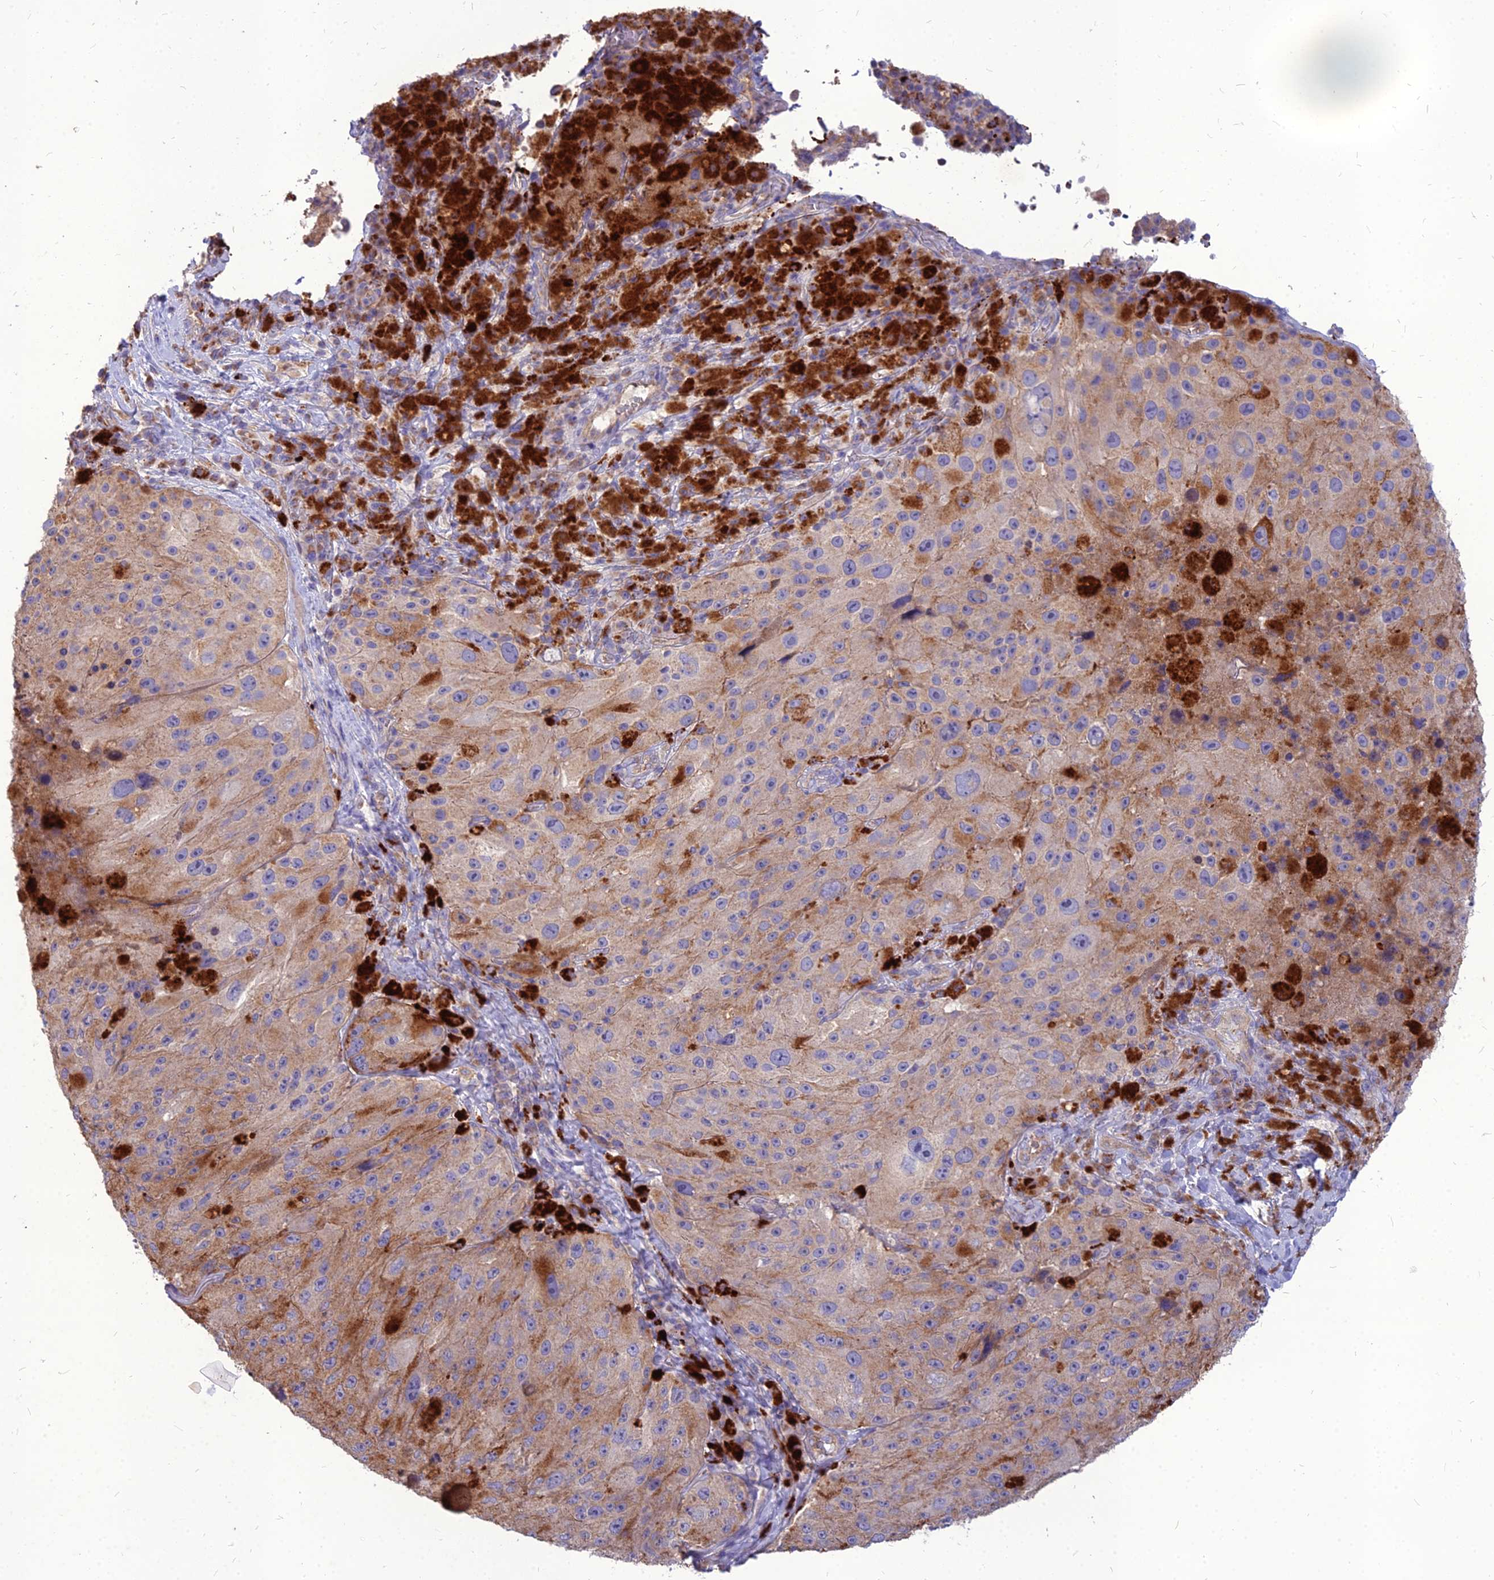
{"staining": {"intensity": "weak", "quantity": "25%-75%", "location": "cytoplasmic/membranous"}, "tissue": "melanoma", "cell_type": "Tumor cells", "image_type": "cancer", "snomed": [{"axis": "morphology", "description": "Malignant melanoma, Metastatic site"}, {"axis": "topography", "description": "Lymph node"}], "caption": "Weak cytoplasmic/membranous staining is present in about 25%-75% of tumor cells in malignant melanoma (metastatic site). Using DAB (3,3'-diaminobenzidine) (brown) and hematoxylin (blue) stains, captured at high magnification using brightfield microscopy.", "gene": "PCED1B", "patient": {"sex": "male", "age": 62}}